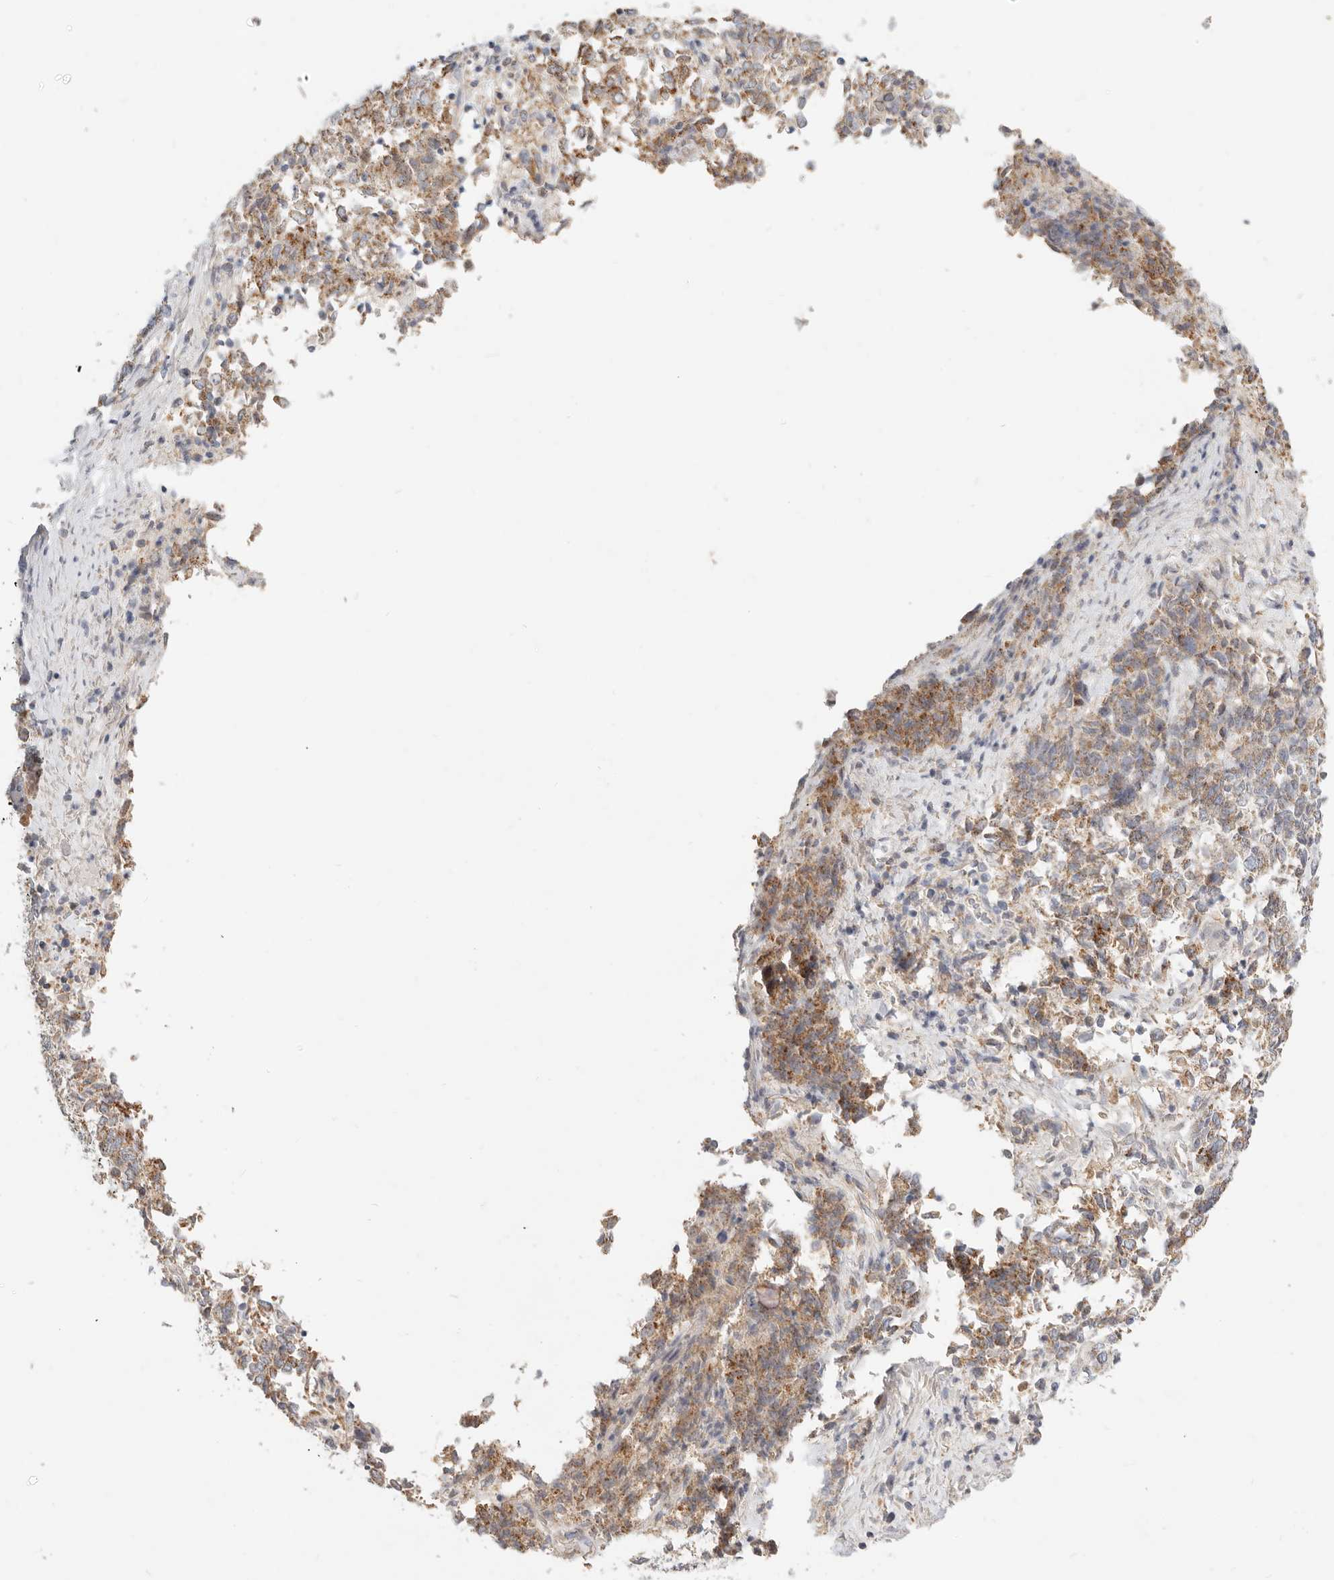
{"staining": {"intensity": "moderate", "quantity": "25%-75%", "location": "cytoplasmic/membranous"}, "tissue": "endometrial cancer", "cell_type": "Tumor cells", "image_type": "cancer", "snomed": [{"axis": "morphology", "description": "Adenocarcinoma, NOS"}, {"axis": "topography", "description": "Endometrium"}], "caption": "This image reveals immunohistochemistry (IHC) staining of endometrial cancer (adenocarcinoma), with medium moderate cytoplasmic/membranous staining in approximately 25%-75% of tumor cells.", "gene": "ACOX1", "patient": {"sex": "female", "age": 80}}